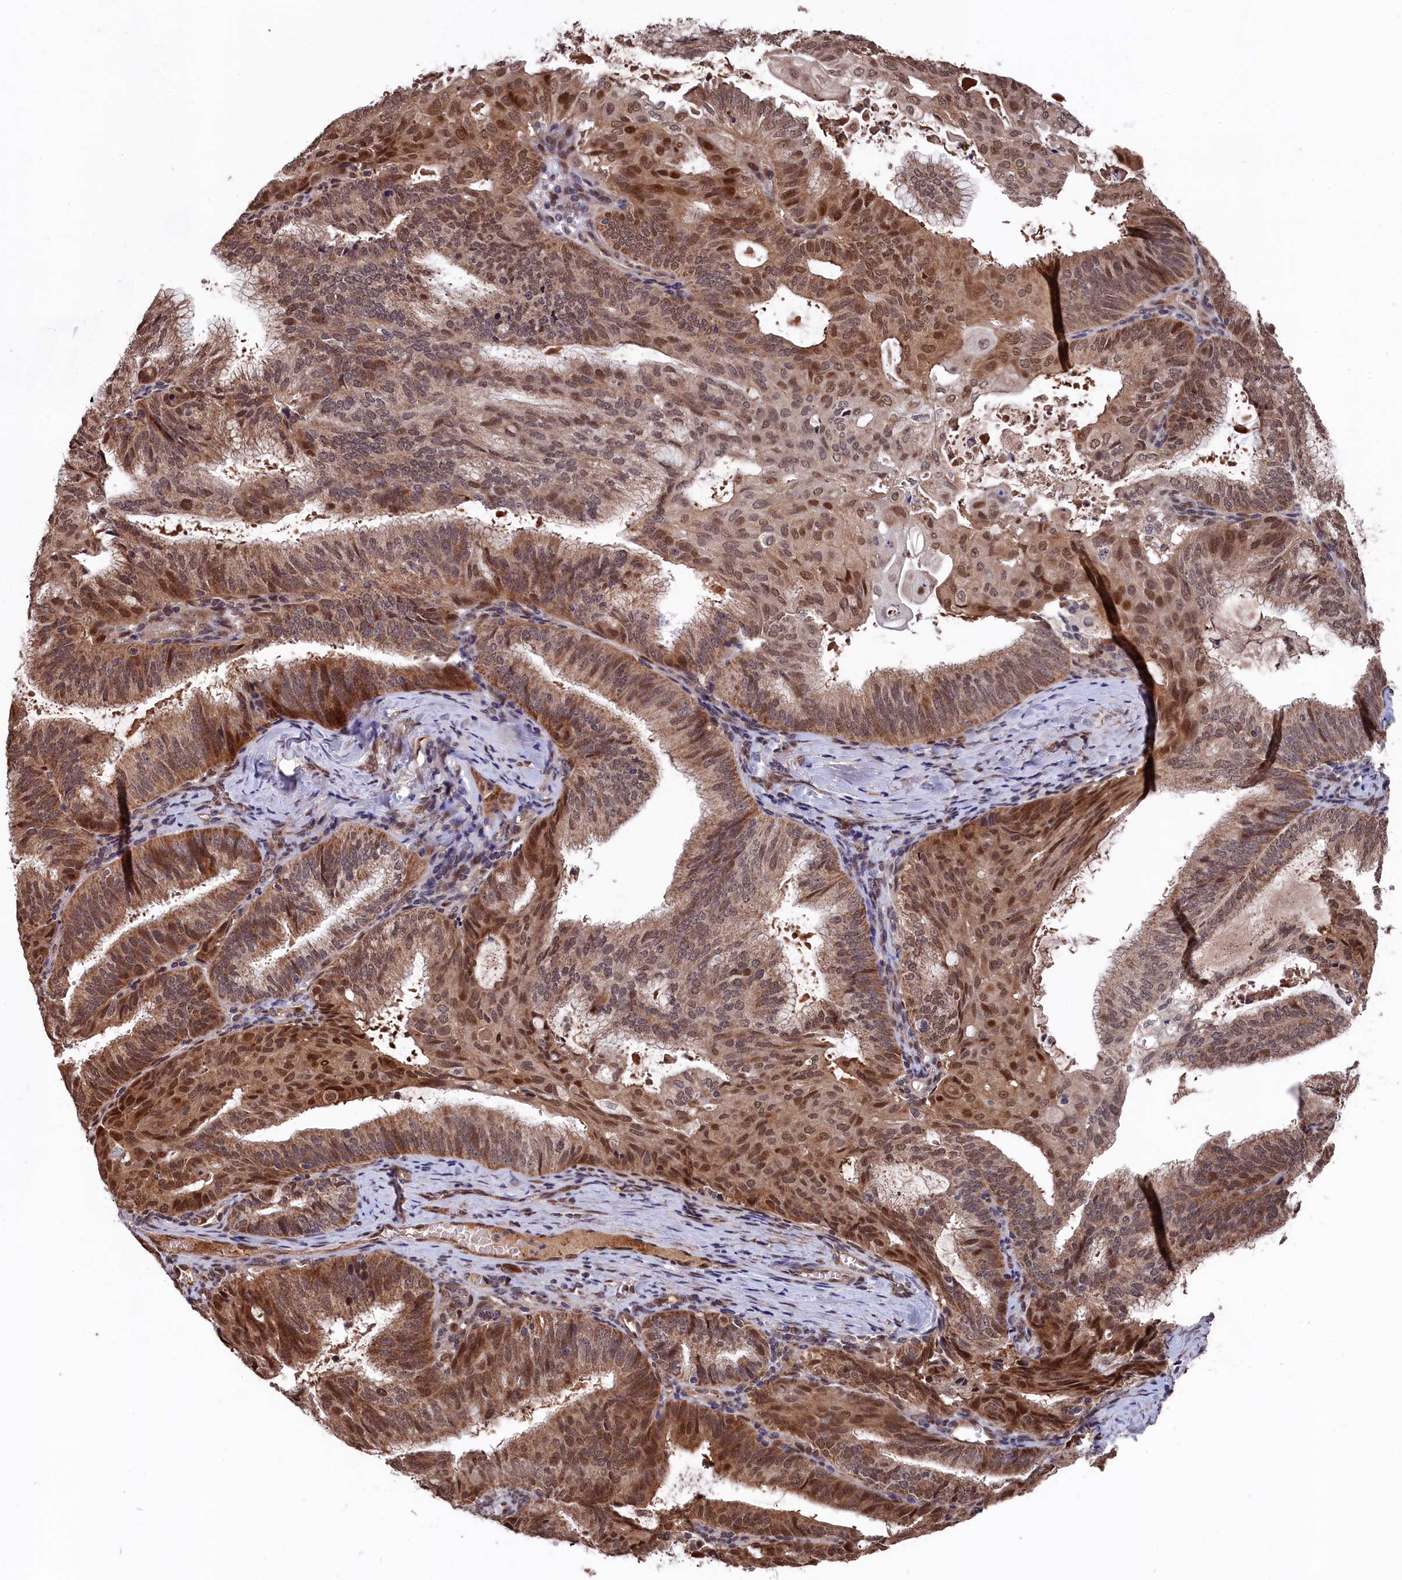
{"staining": {"intensity": "moderate", "quantity": ">75%", "location": "cytoplasmic/membranous,nuclear"}, "tissue": "endometrial cancer", "cell_type": "Tumor cells", "image_type": "cancer", "snomed": [{"axis": "morphology", "description": "Adenocarcinoma, NOS"}, {"axis": "topography", "description": "Endometrium"}], "caption": "Endometrial adenocarcinoma stained for a protein exhibits moderate cytoplasmic/membranous and nuclear positivity in tumor cells. Ihc stains the protein of interest in brown and the nuclei are stained blue.", "gene": "CLPX", "patient": {"sex": "female", "age": 49}}